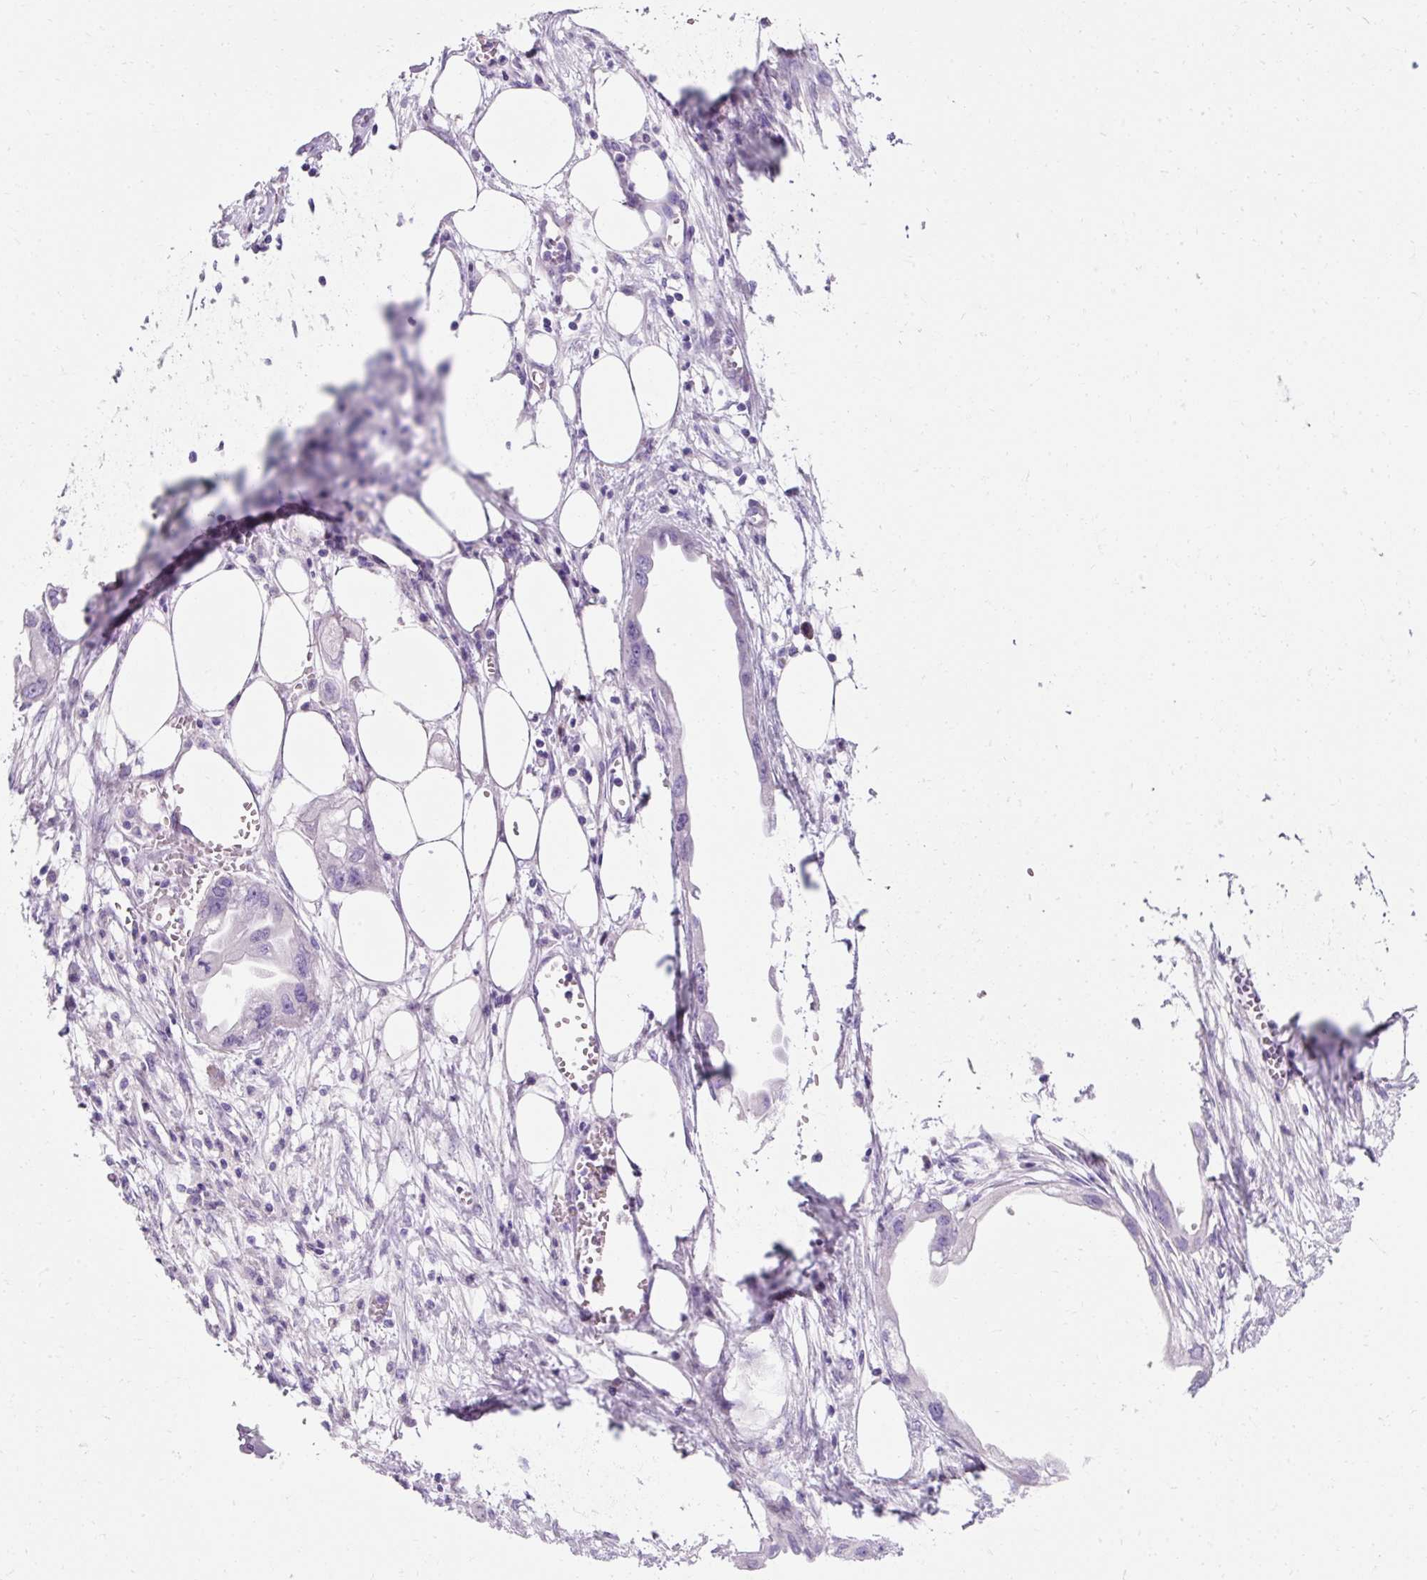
{"staining": {"intensity": "negative", "quantity": "none", "location": "none"}, "tissue": "endometrial cancer", "cell_type": "Tumor cells", "image_type": "cancer", "snomed": [{"axis": "morphology", "description": "Adenocarcinoma, NOS"}, {"axis": "morphology", "description": "Adenocarcinoma, metastatic, NOS"}, {"axis": "topography", "description": "Adipose tissue"}, {"axis": "topography", "description": "Endometrium"}], "caption": "Immunohistochemistry (IHC) of metastatic adenocarcinoma (endometrial) reveals no expression in tumor cells.", "gene": "PLPP2", "patient": {"sex": "female", "age": 67}}